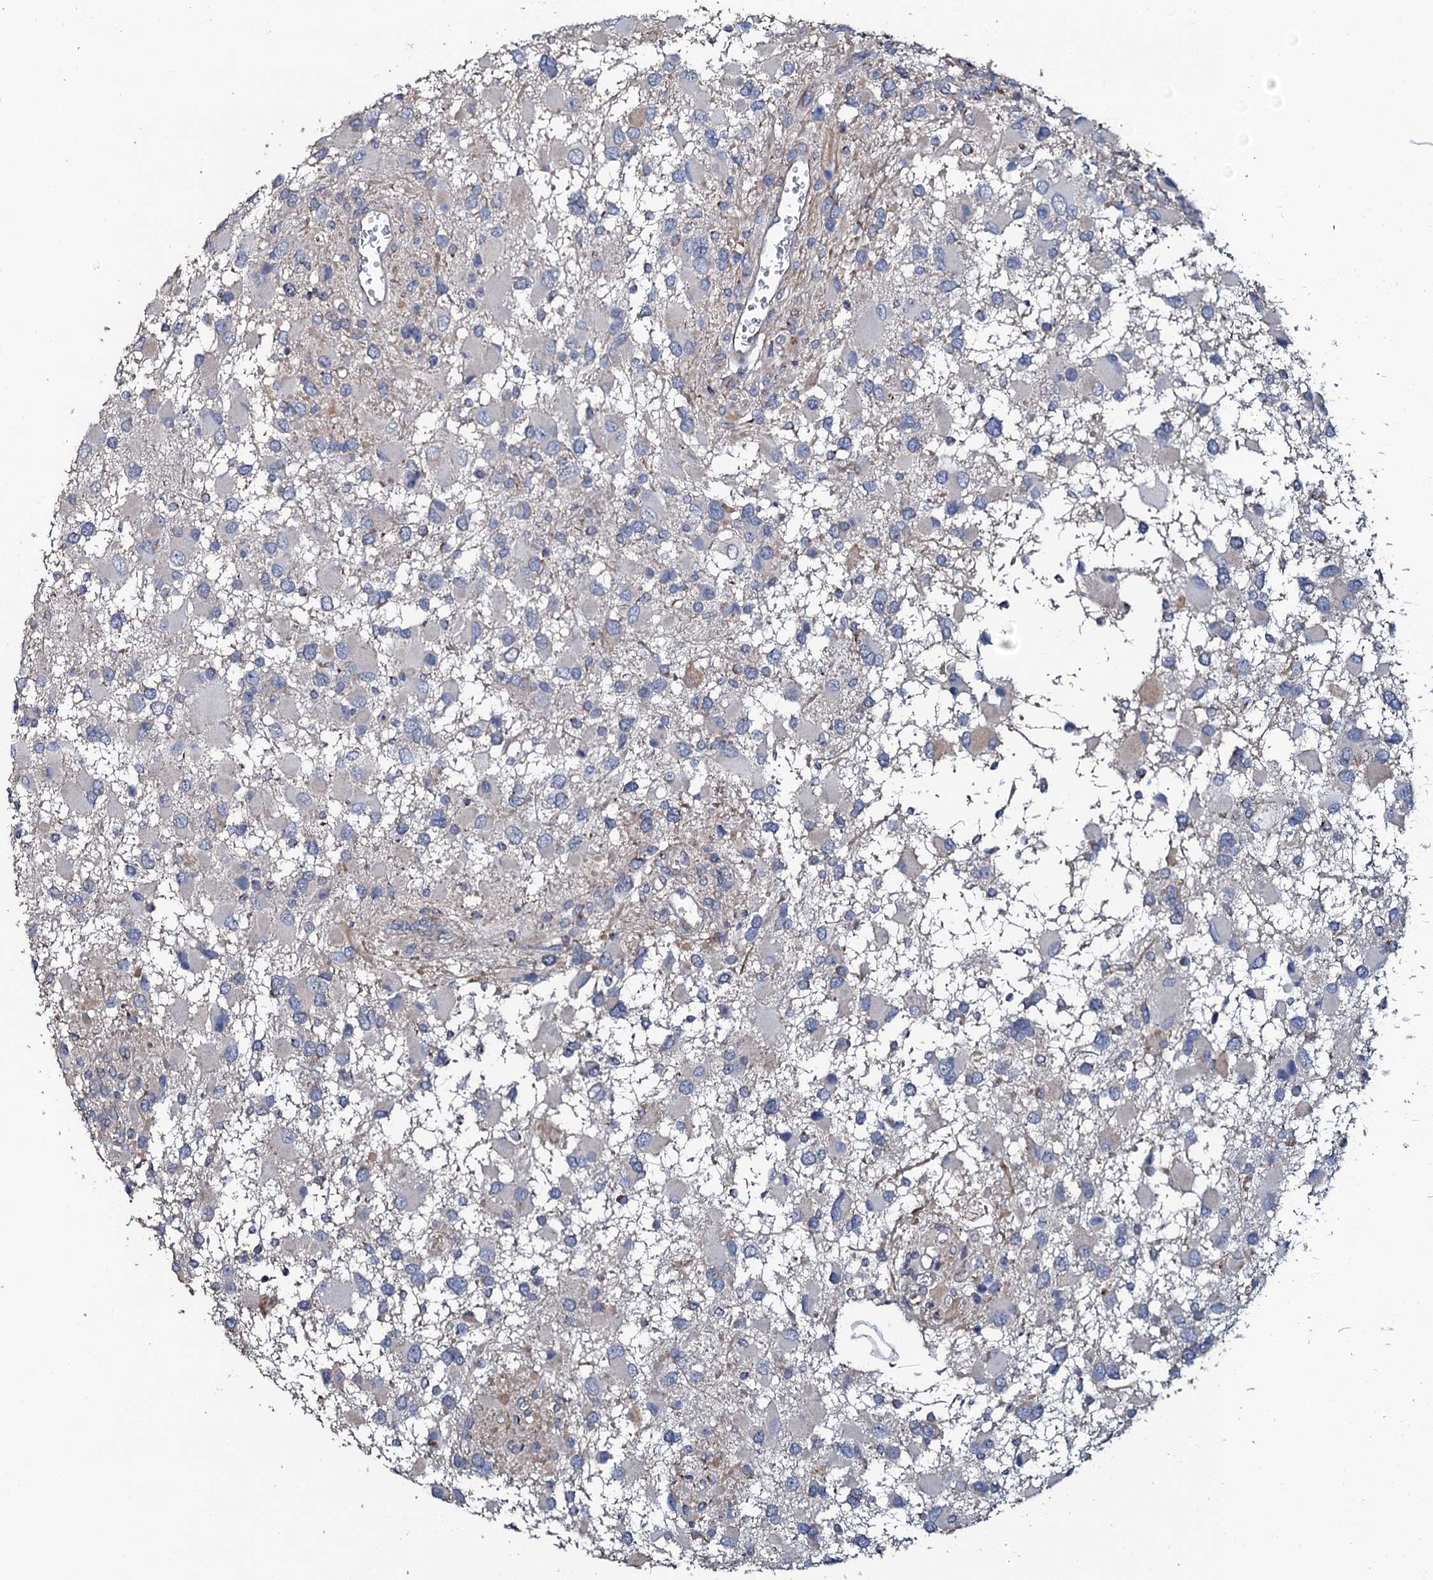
{"staining": {"intensity": "negative", "quantity": "none", "location": "none"}, "tissue": "glioma", "cell_type": "Tumor cells", "image_type": "cancer", "snomed": [{"axis": "morphology", "description": "Glioma, malignant, High grade"}, {"axis": "topography", "description": "Brain"}], "caption": "Immunohistochemistry (IHC) image of human glioma stained for a protein (brown), which demonstrates no staining in tumor cells.", "gene": "GLCE", "patient": {"sex": "male", "age": 53}}